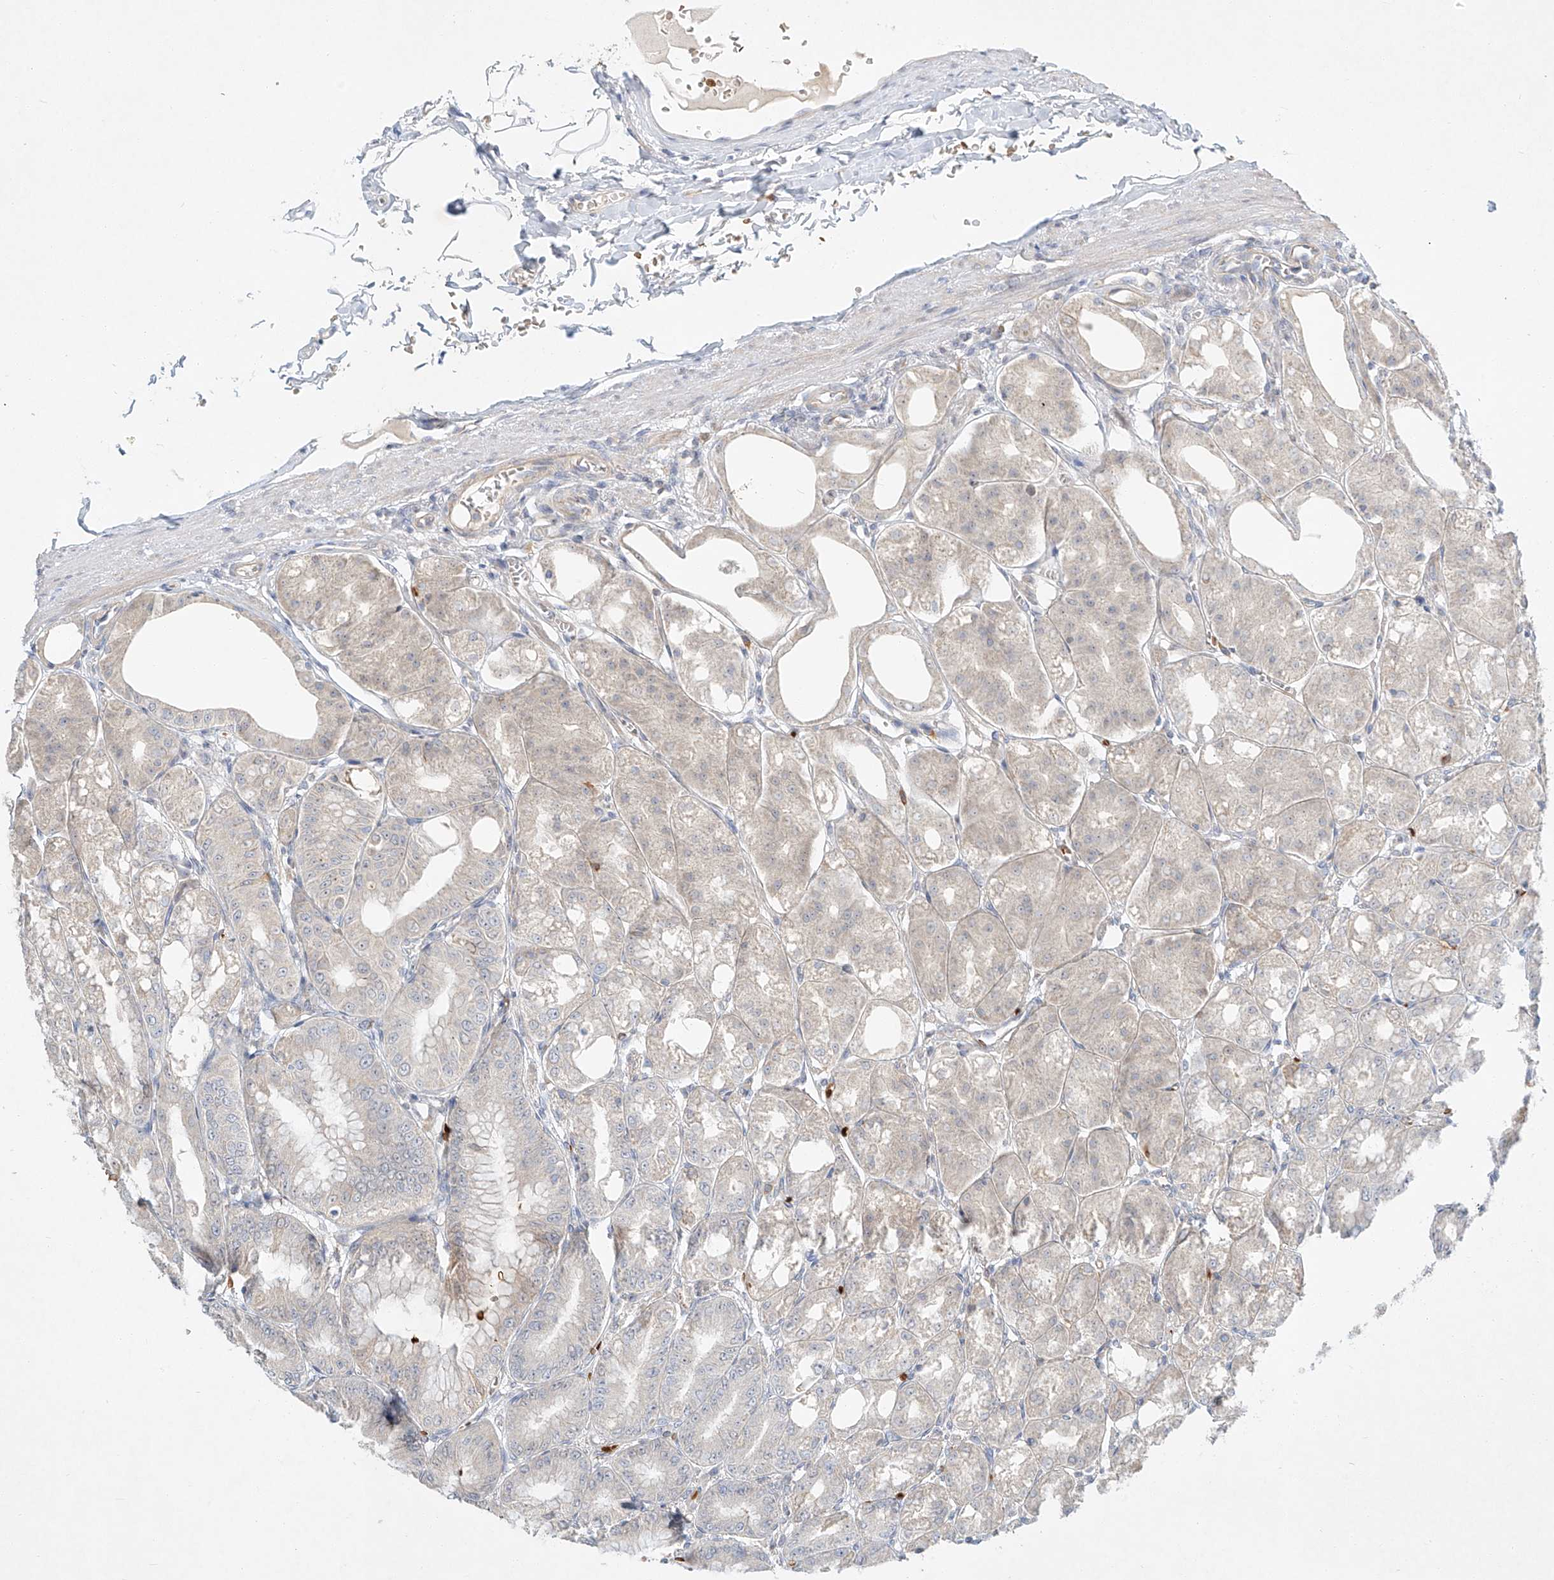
{"staining": {"intensity": "strong", "quantity": "<25%", "location": "cytoplasmic/membranous"}, "tissue": "stomach", "cell_type": "Glandular cells", "image_type": "normal", "snomed": [{"axis": "morphology", "description": "Normal tissue, NOS"}, {"axis": "topography", "description": "Stomach, lower"}], "caption": "Immunohistochemistry (DAB (3,3'-diaminobenzidine)) staining of benign human stomach demonstrates strong cytoplasmic/membranous protein staining in about <25% of glandular cells. The staining was performed using DAB (3,3'-diaminobenzidine) to visualize the protein expression in brown, while the nuclei were stained in blue with hematoxylin (Magnification: 20x).", "gene": "SYTL3", "patient": {"sex": "male", "age": 71}}